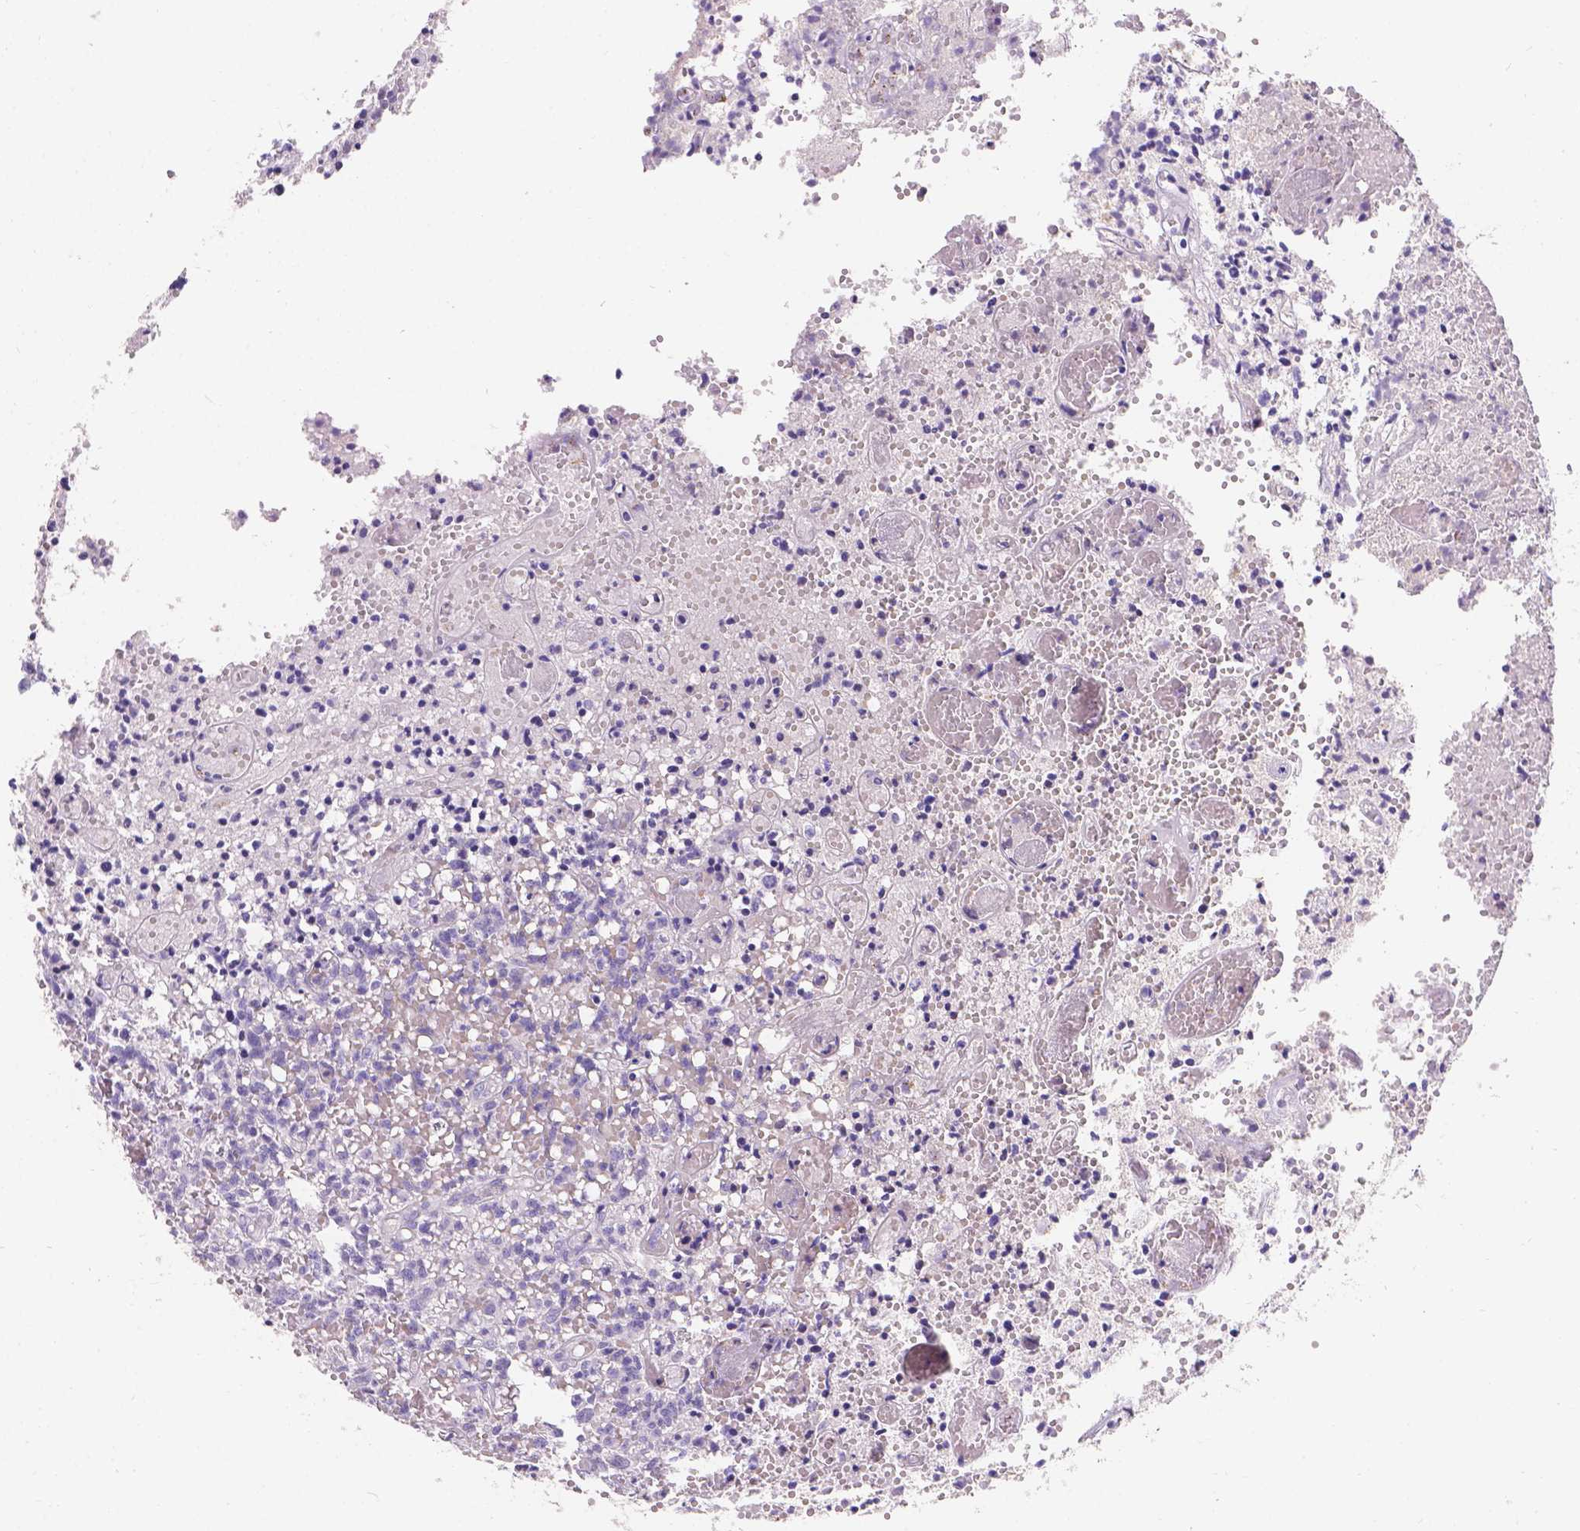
{"staining": {"intensity": "negative", "quantity": "none", "location": "none"}, "tissue": "glioma", "cell_type": "Tumor cells", "image_type": "cancer", "snomed": [{"axis": "morphology", "description": "Glioma, malignant, Low grade"}, {"axis": "topography", "description": "Brain"}], "caption": "Immunohistochemistry (IHC) histopathology image of neoplastic tissue: human malignant glioma (low-grade) stained with DAB displays no significant protein staining in tumor cells.", "gene": "GNRHR", "patient": {"sex": "male", "age": 64}}